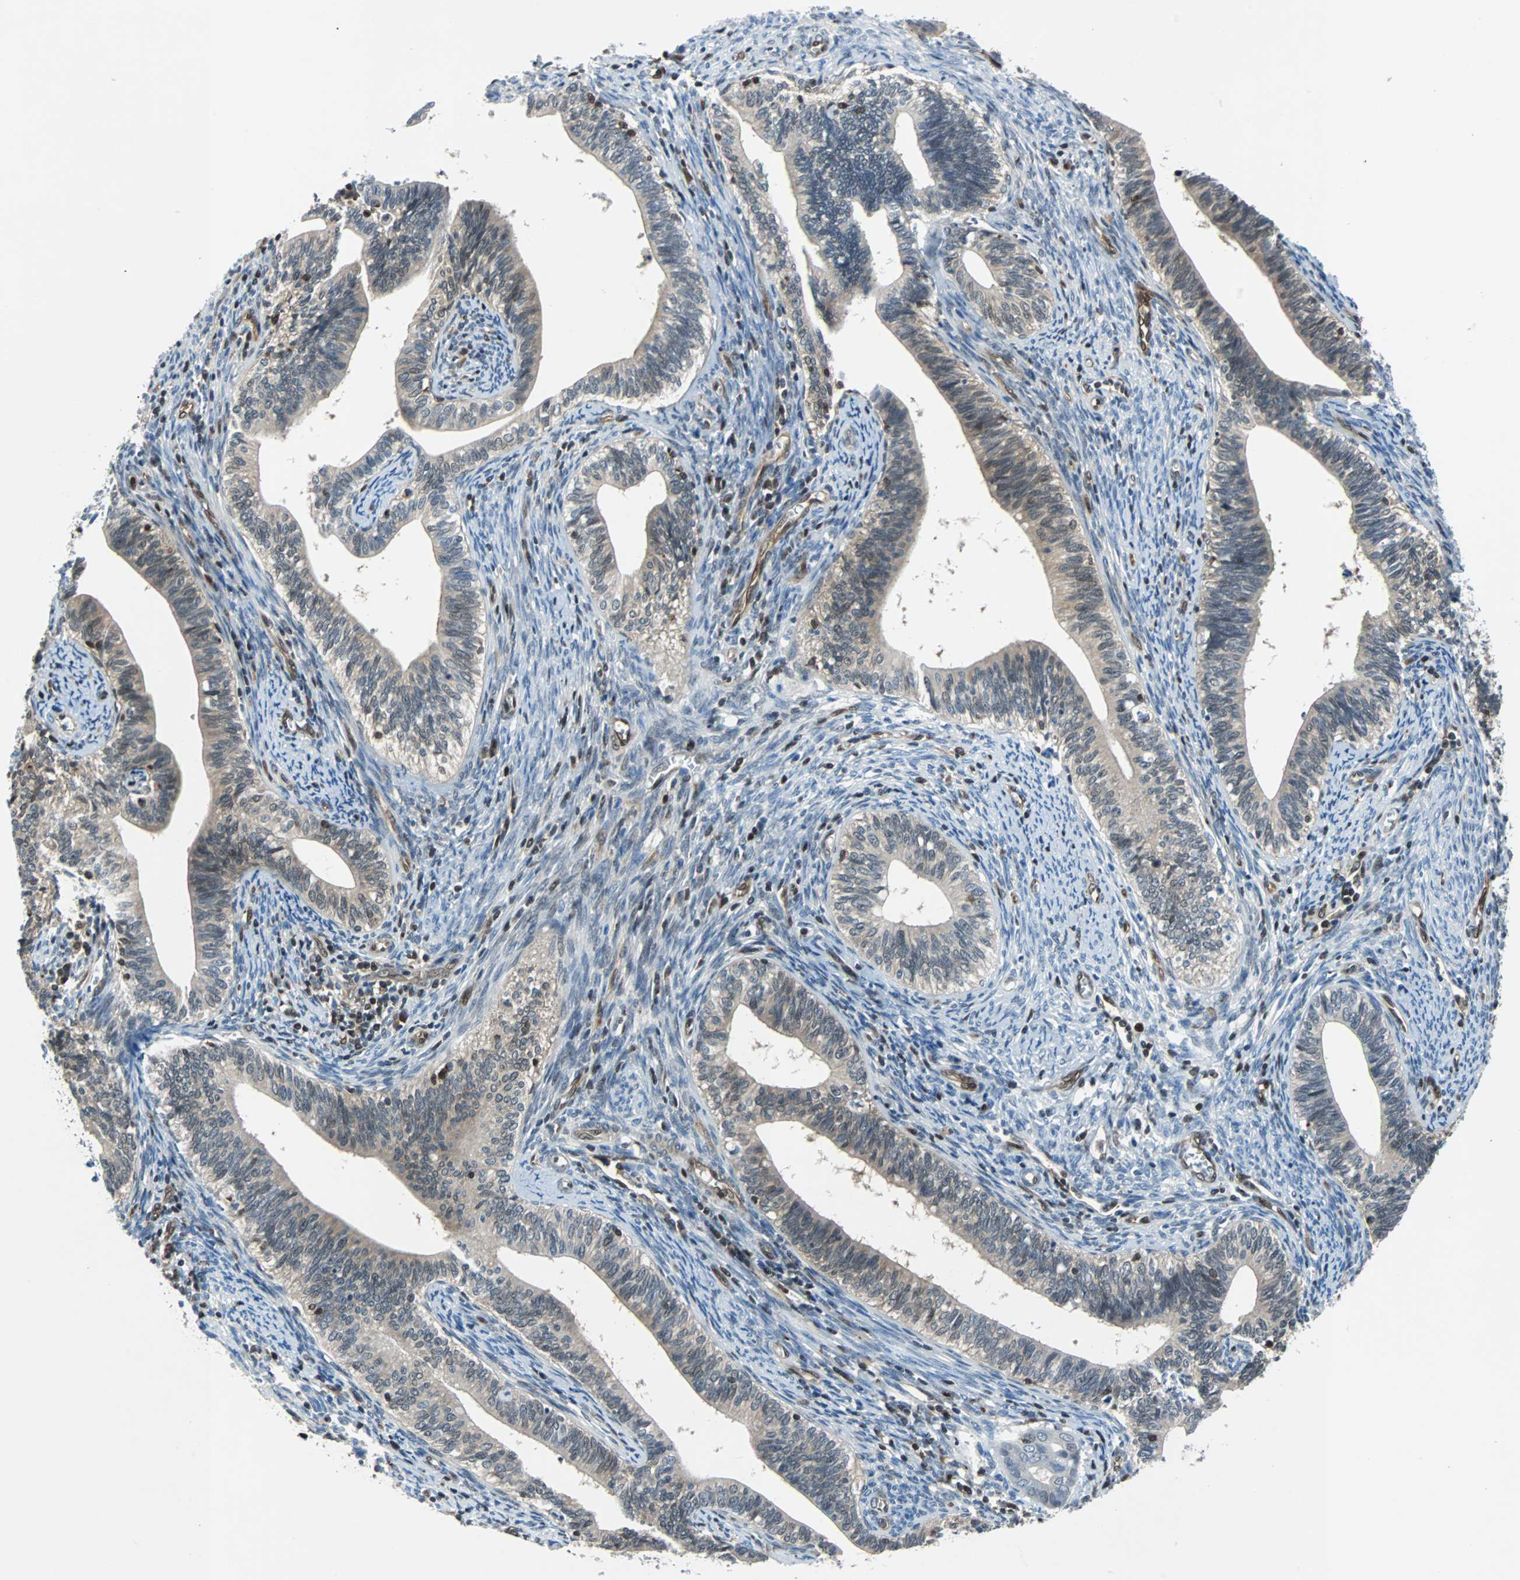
{"staining": {"intensity": "weak", "quantity": "25%-75%", "location": "cytoplasmic/membranous,nuclear"}, "tissue": "cervical cancer", "cell_type": "Tumor cells", "image_type": "cancer", "snomed": [{"axis": "morphology", "description": "Adenocarcinoma, NOS"}, {"axis": "topography", "description": "Cervix"}], "caption": "Immunohistochemistry (IHC) staining of cervical adenocarcinoma, which shows low levels of weak cytoplasmic/membranous and nuclear positivity in about 25%-75% of tumor cells indicating weak cytoplasmic/membranous and nuclear protein staining. The staining was performed using DAB (3,3'-diaminobenzidine) (brown) for protein detection and nuclei were counterstained in hematoxylin (blue).", "gene": "MAP2K6", "patient": {"sex": "female", "age": 44}}